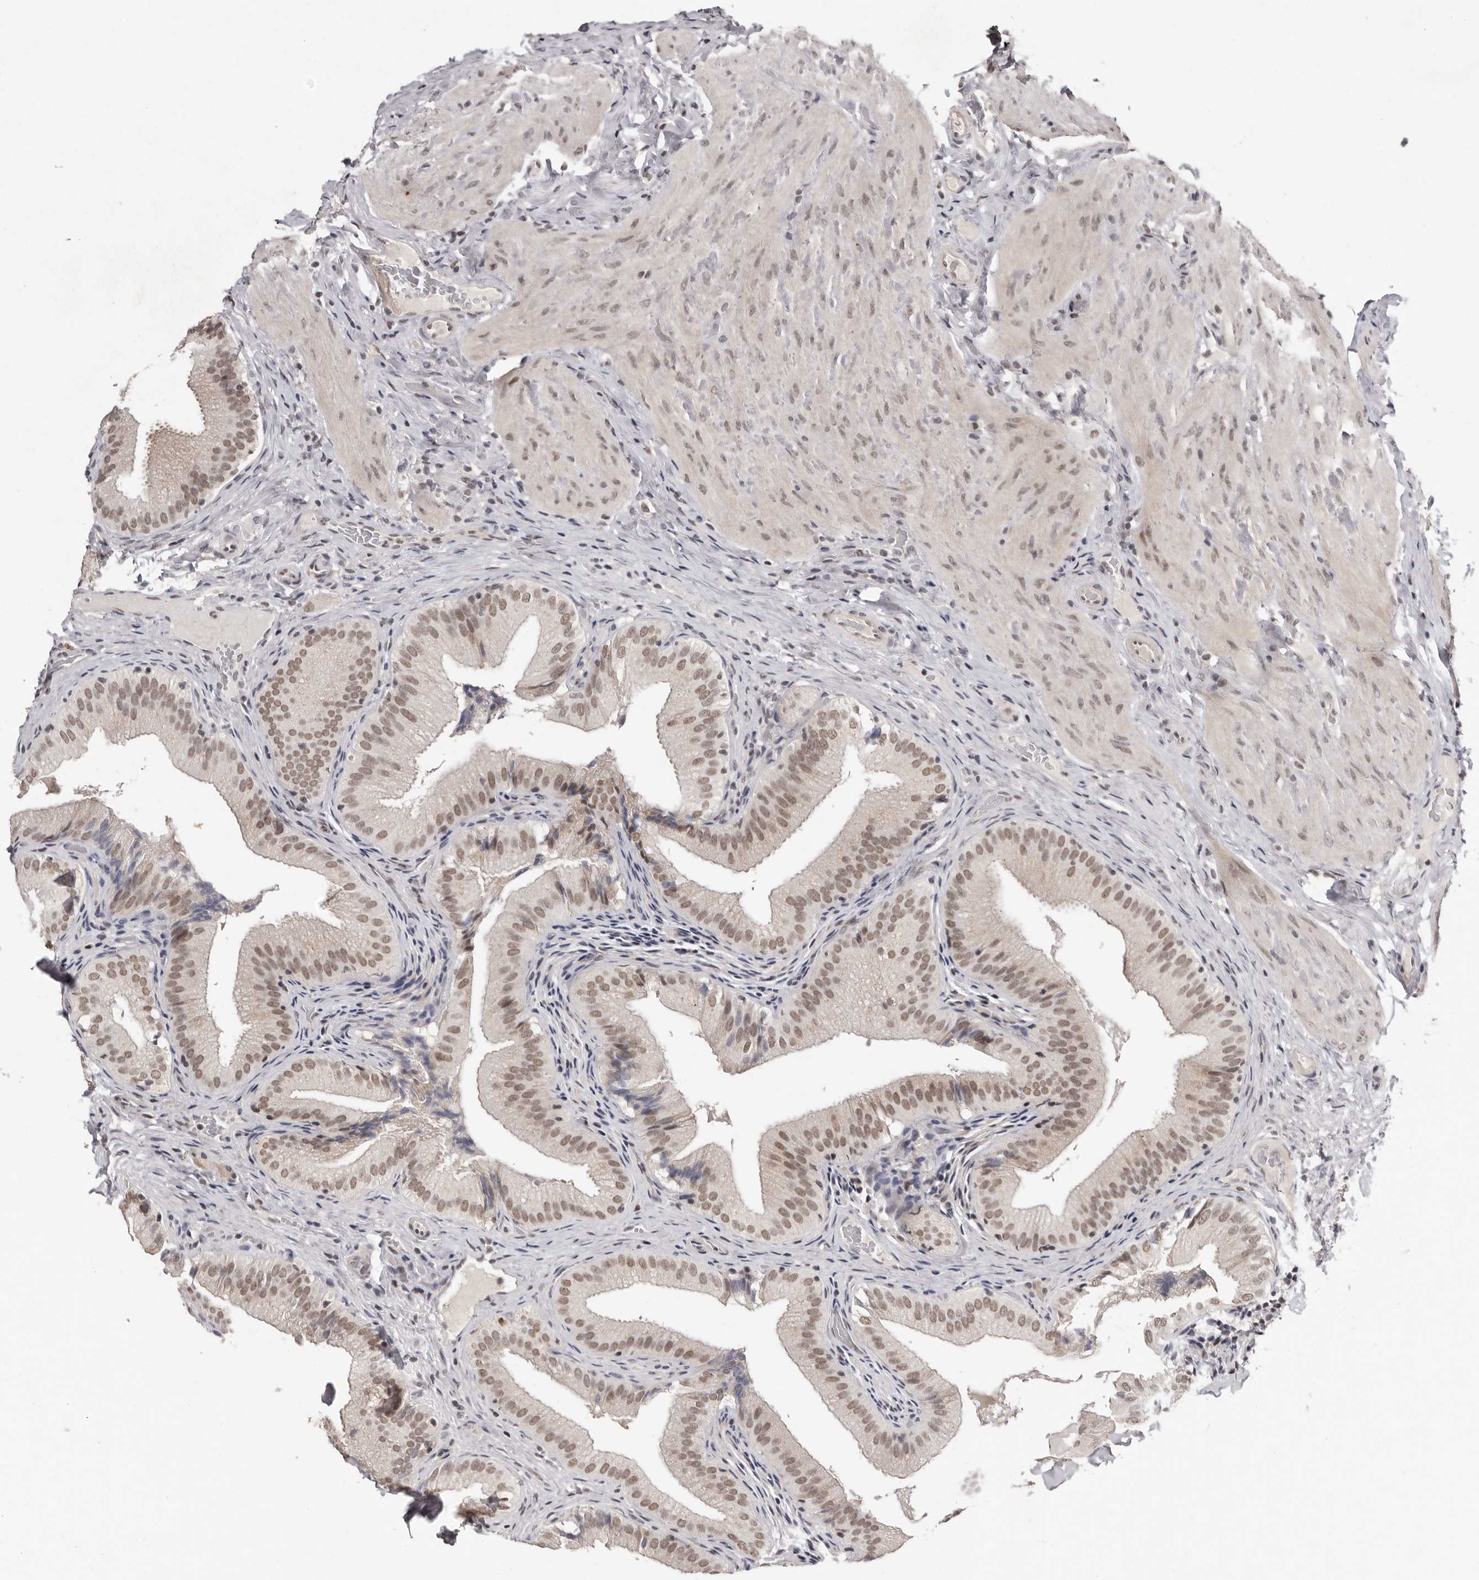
{"staining": {"intensity": "moderate", "quantity": ">75%", "location": "nuclear"}, "tissue": "gallbladder", "cell_type": "Glandular cells", "image_type": "normal", "snomed": [{"axis": "morphology", "description": "Normal tissue, NOS"}, {"axis": "topography", "description": "Gallbladder"}], "caption": "DAB (3,3'-diaminobenzidine) immunohistochemical staining of benign gallbladder demonstrates moderate nuclear protein positivity in about >75% of glandular cells. (brown staining indicates protein expression, while blue staining denotes nuclei).", "gene": "SRCAP", "patient": {"sex": "female", "age": 30}}